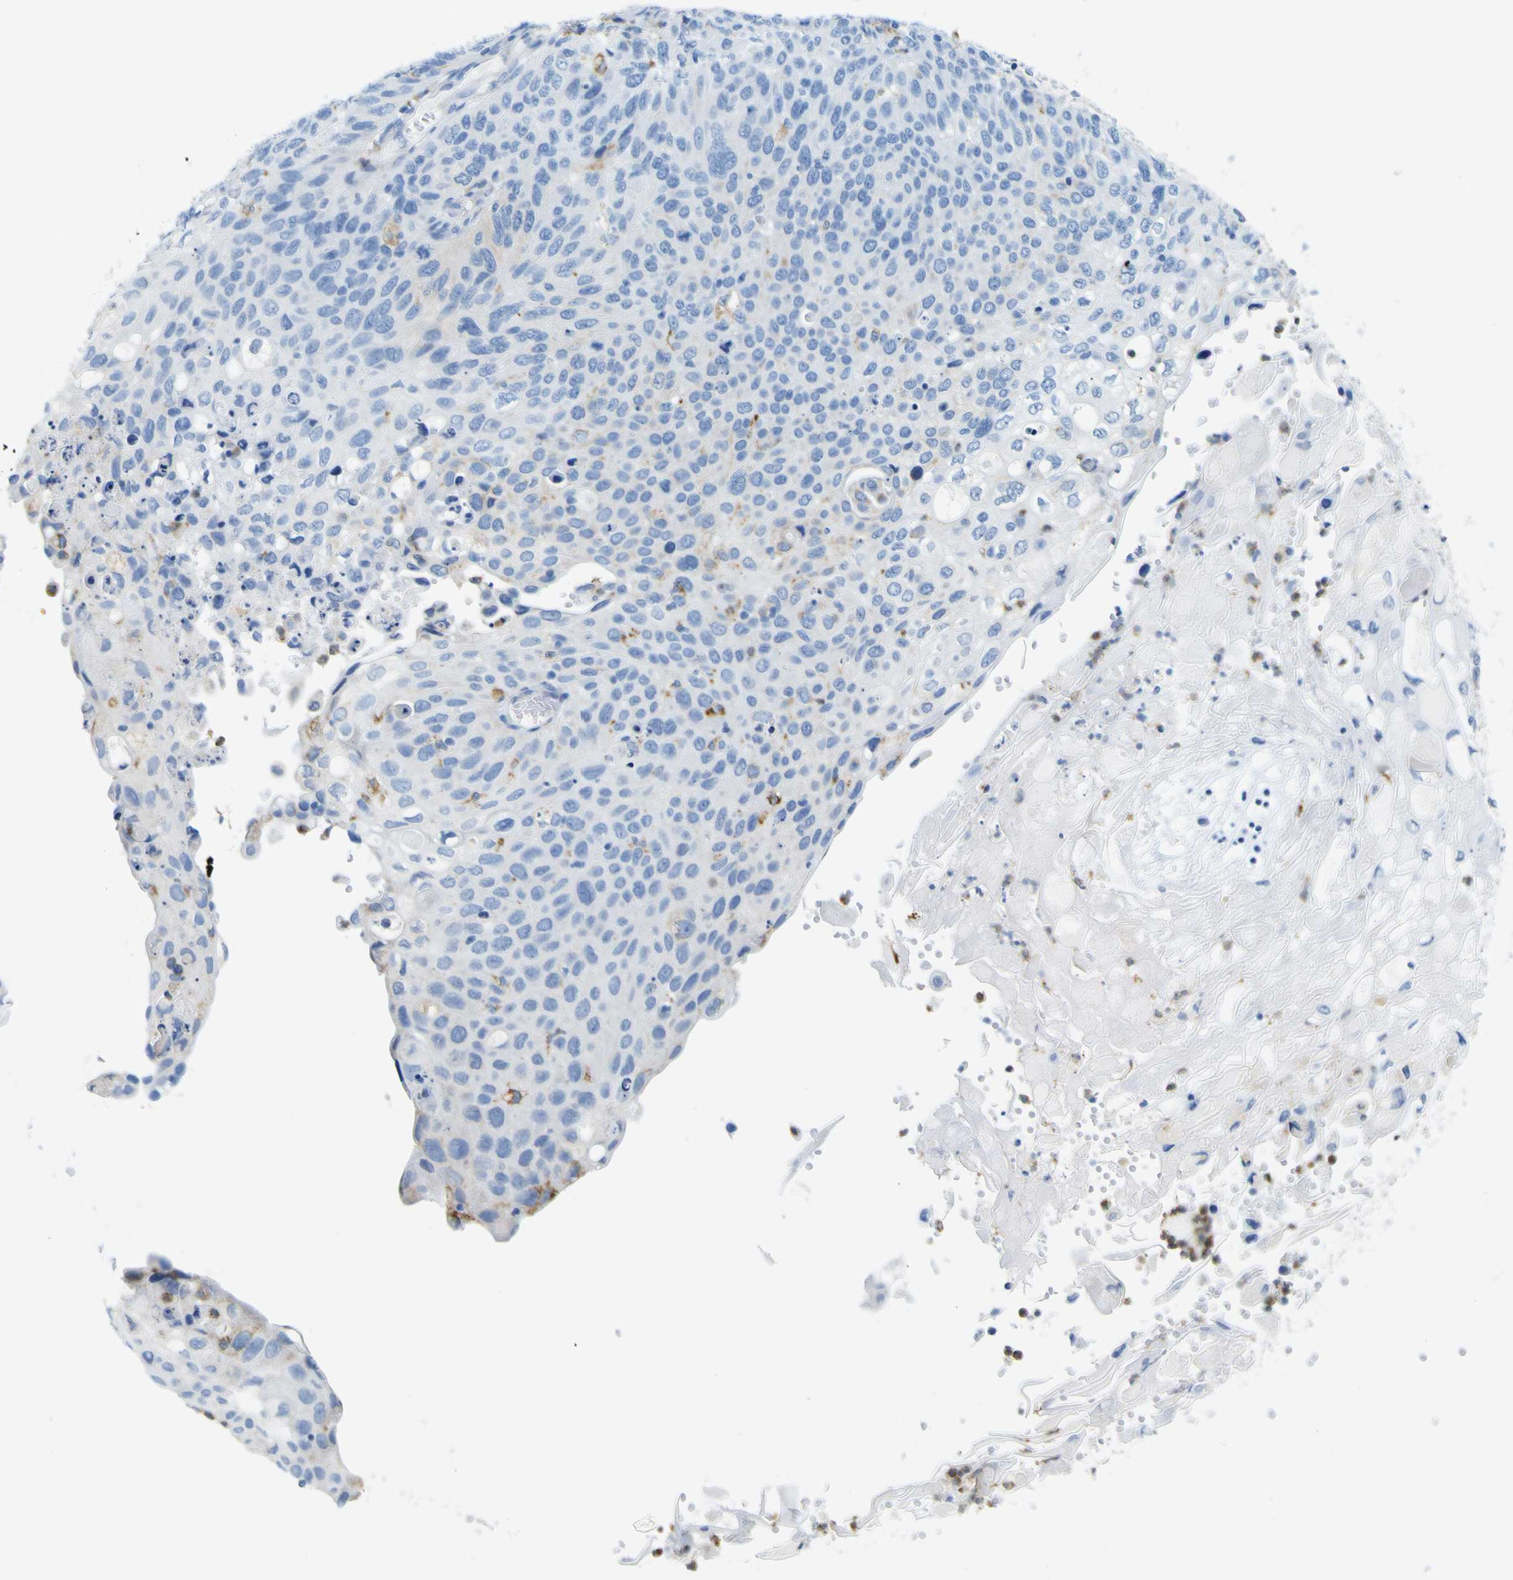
{"staining": {"intensity": "weak", "quantity": "<25%", "location": "cytoplasmic/membranous"}, "tissue": "cervical cancer", "cell_type": "Tumor cells", "image_type": "cancer", "snomed": [{"axis": "morphology", "description": "Squamous cell carcinoma, NOS"}, {"axis": "topography", "description": "Cervix"}], "caption": "Photomicrograph shows no significant protein positivity in tumor cells of cervical squamous cell carcinoma.", "gene": "ACSL1", "patient": {"sex": "female", "age": 70}}